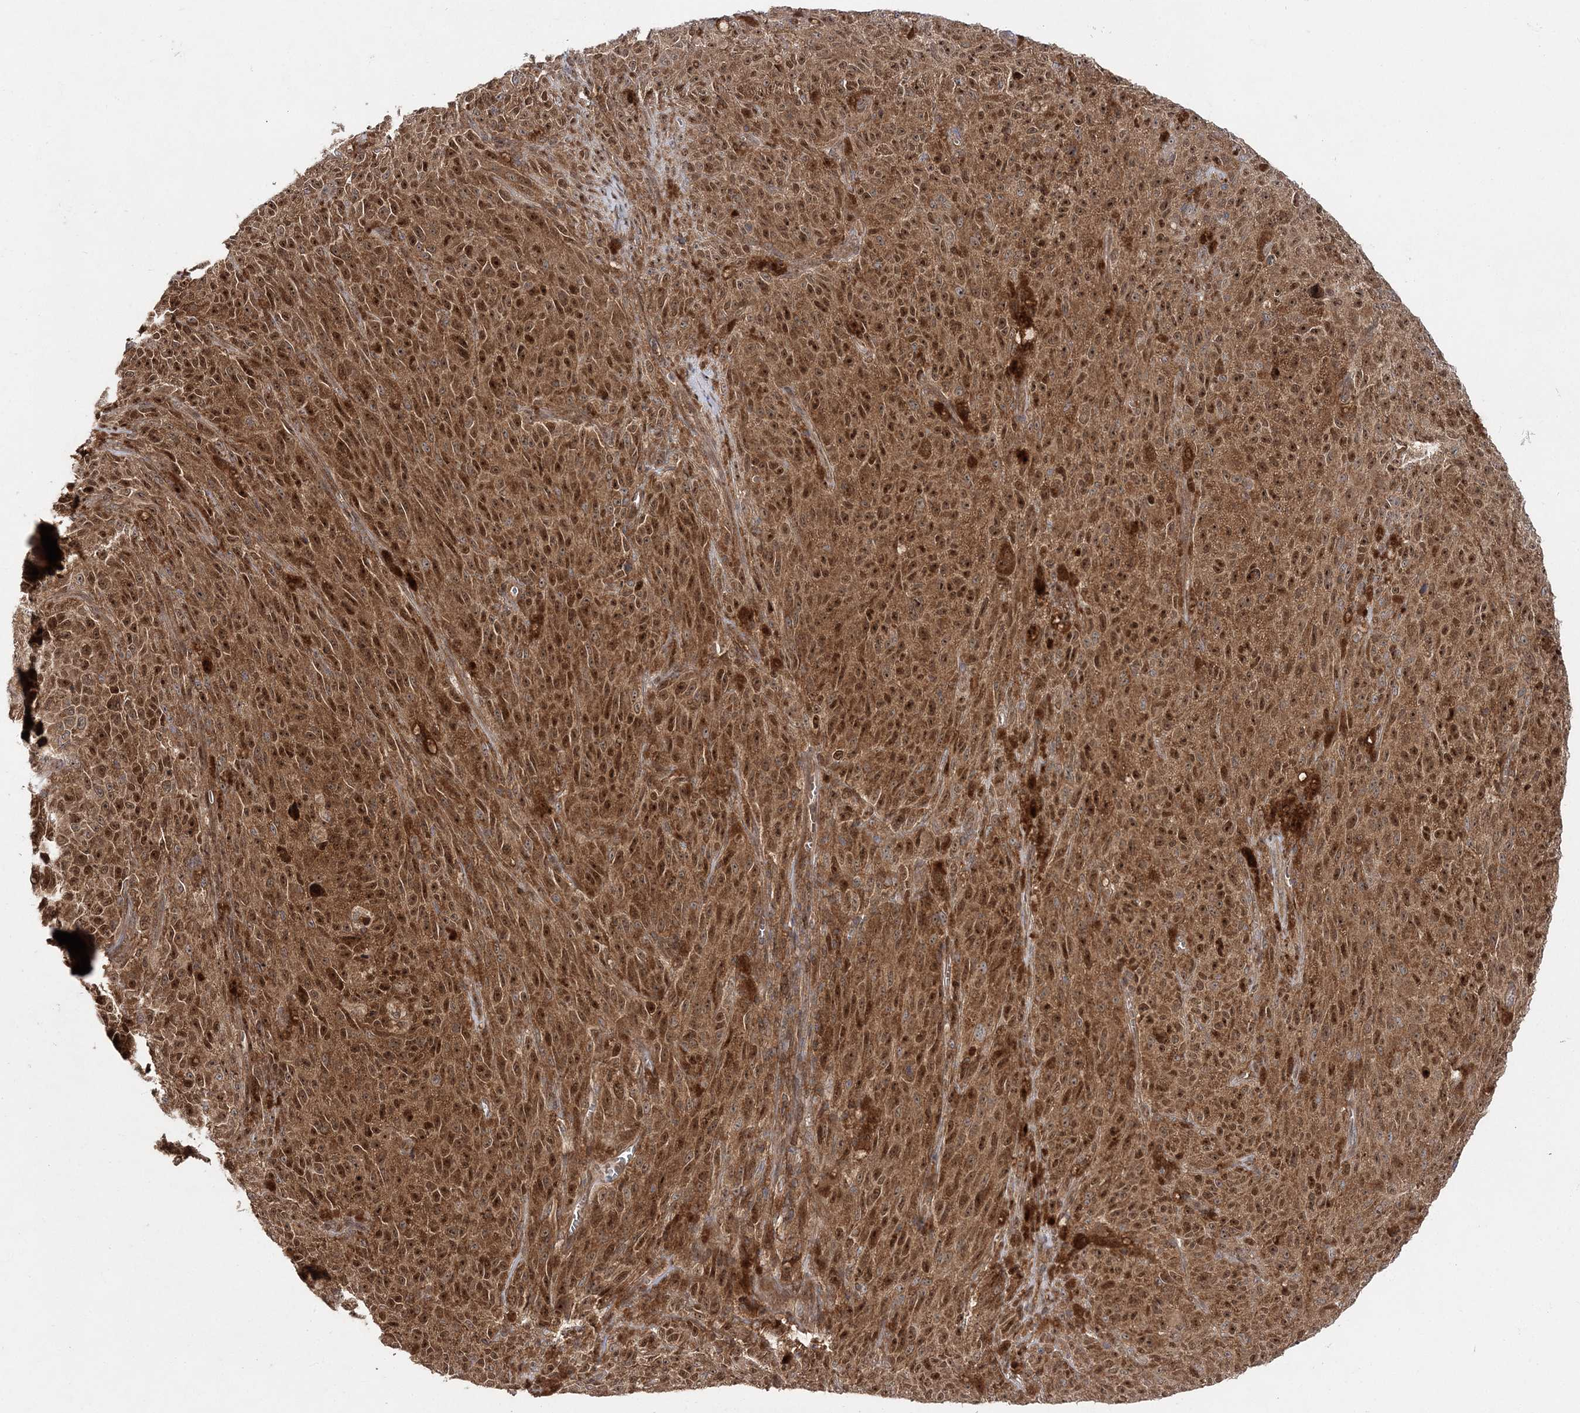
{"staining": {"intensity": "moderate", "quantity": ">75%", "location": "cytoplasmic/membranous,nuclear"}, "tissue": "melanoma", "cell_type": "Tumor cells", "image_type": "cancer", "snomed": [{"axis": "morphology", "description": "Malignant melanoma, NOS"}, {"axis": "topography", "description": "Skin"}], "caption": "IHC staining of melanoma, which reveals medium levels of moderate cytoplasmic/membranous and nuclear expression in approximately >75% of tumor cells indicating moderate cytoplasmic/membranous and nuclear protein positivity. The staining was performed using DAB (3,3'-diaminobenzidine) (brown) for protein detection and nuclei were counterstained in hematoxylin (blue).", "gene": "NIF3L1", "patient": {"sex": "female", "age": 82}}